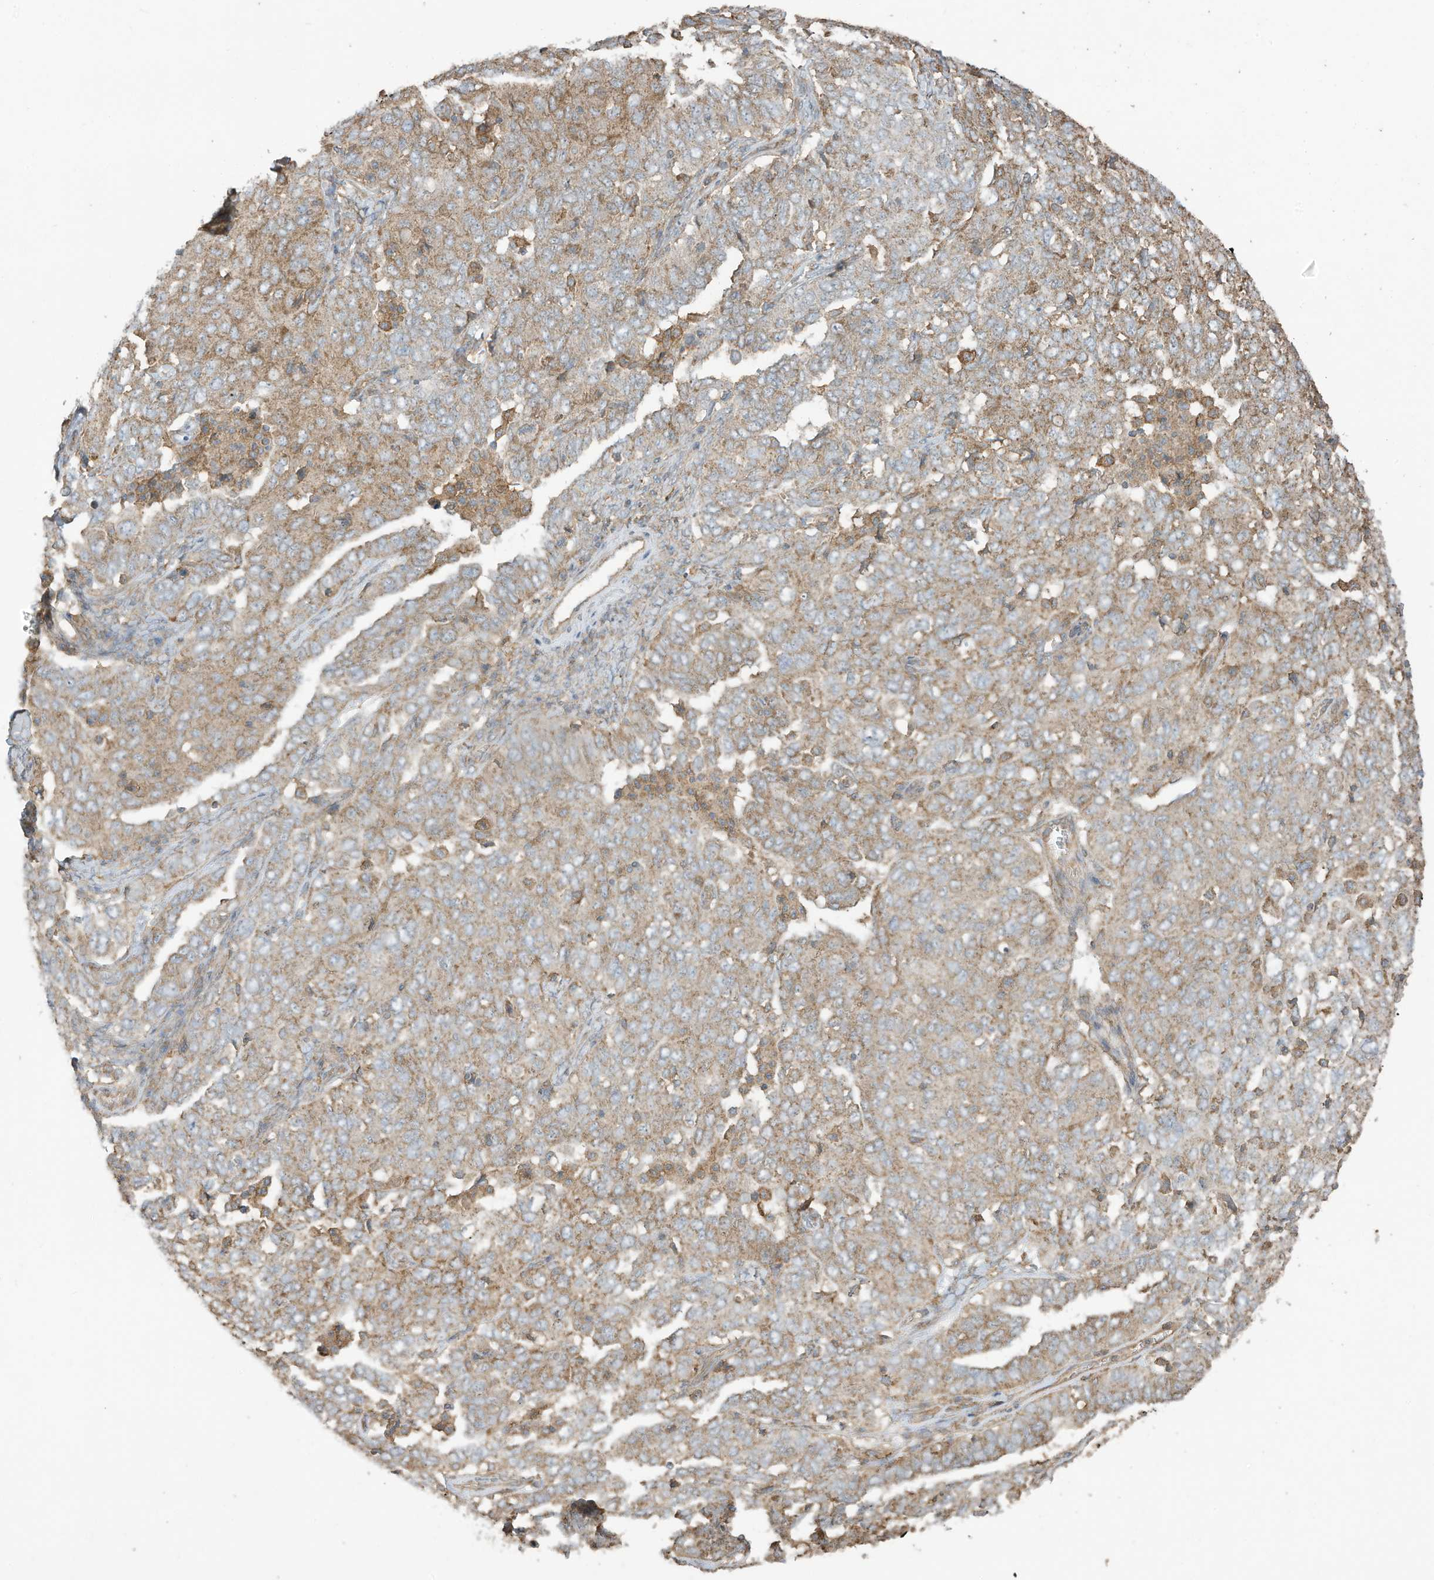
{"staining": {"intensity": "moderate", "quantity": "25%-75%", "location": "cytoplasmic/membranous"}, "tissue": "ovarian cancer", "cell_type": "Tumor cells", "image_type": "cancer", "snomed": [{"axis": "morphology", "description": "Carcinoma, endometroid"}, {"axis": "topography", "description": "Ovary"}], "caption": "IHC of human ovarian cancer displays medium levels of moderate cytoplasmic/membranous positivity in approximately 25%-75% of tumor cells.", "gene": "CGAS", "patient": {"sex": "female", "age": 62}}